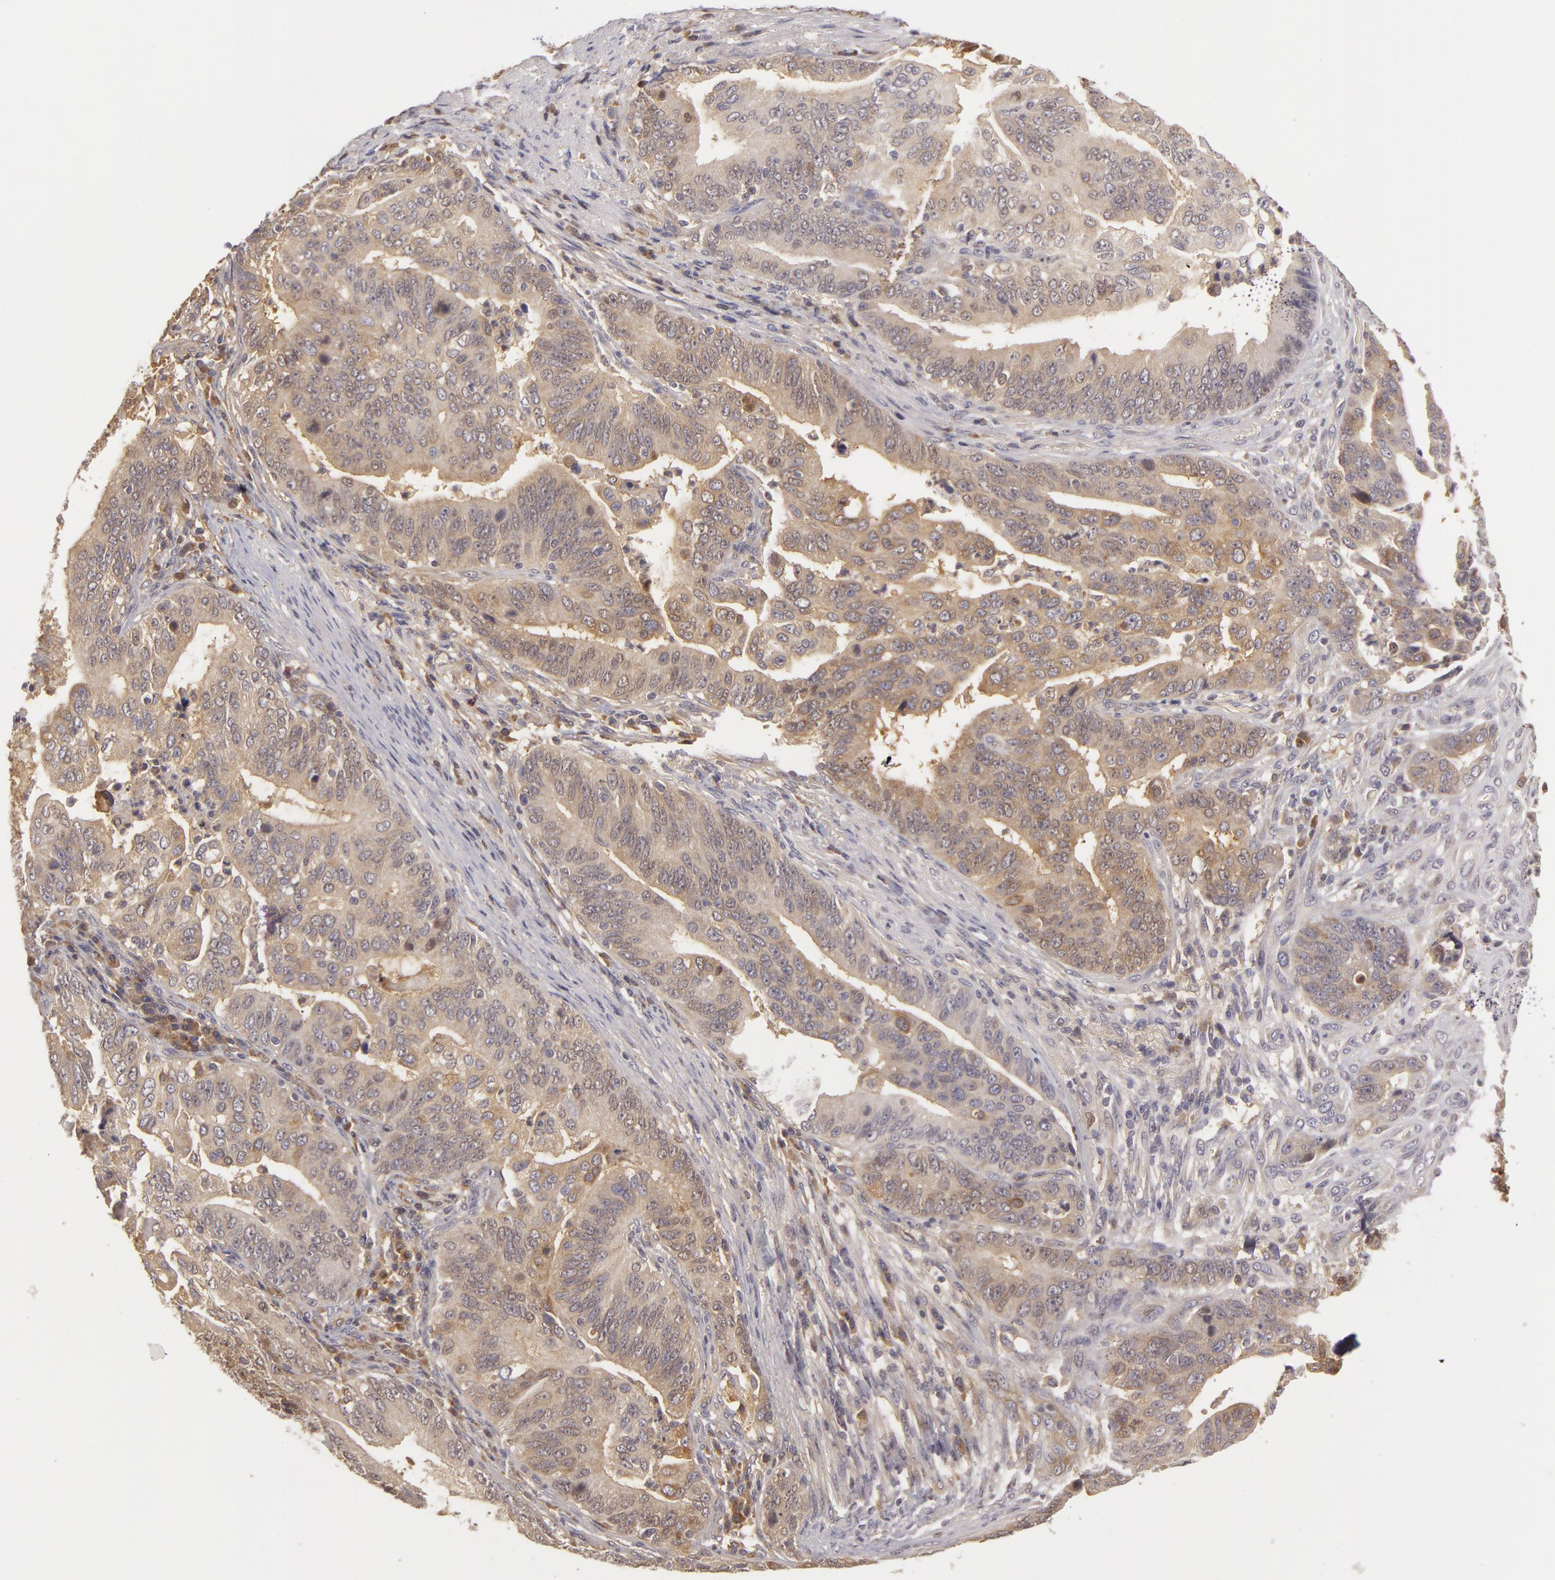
{"staining": {"intensity": "weak", "quantity": ">75%", "location": "cytoplasmic/membranous"}, "tissue": "stomach cancer", "cell_type": "Tumor cells", "image_type": "cancer", "snomed": [{"axis": "morphology", "description": "Adenocarcinoma, NOS"}, {"axis": "topography", "description": "Stomach, upper"}], "caption": "Brown immunohistochemical staining in human stomach cancer (adenocarcinoma) demonstrates weak cytoplasmic/membranous positivity in approximately >75% of tumor cells.", "gene": "ZNF229", "patient": {"sex": "female", "age": 50}}